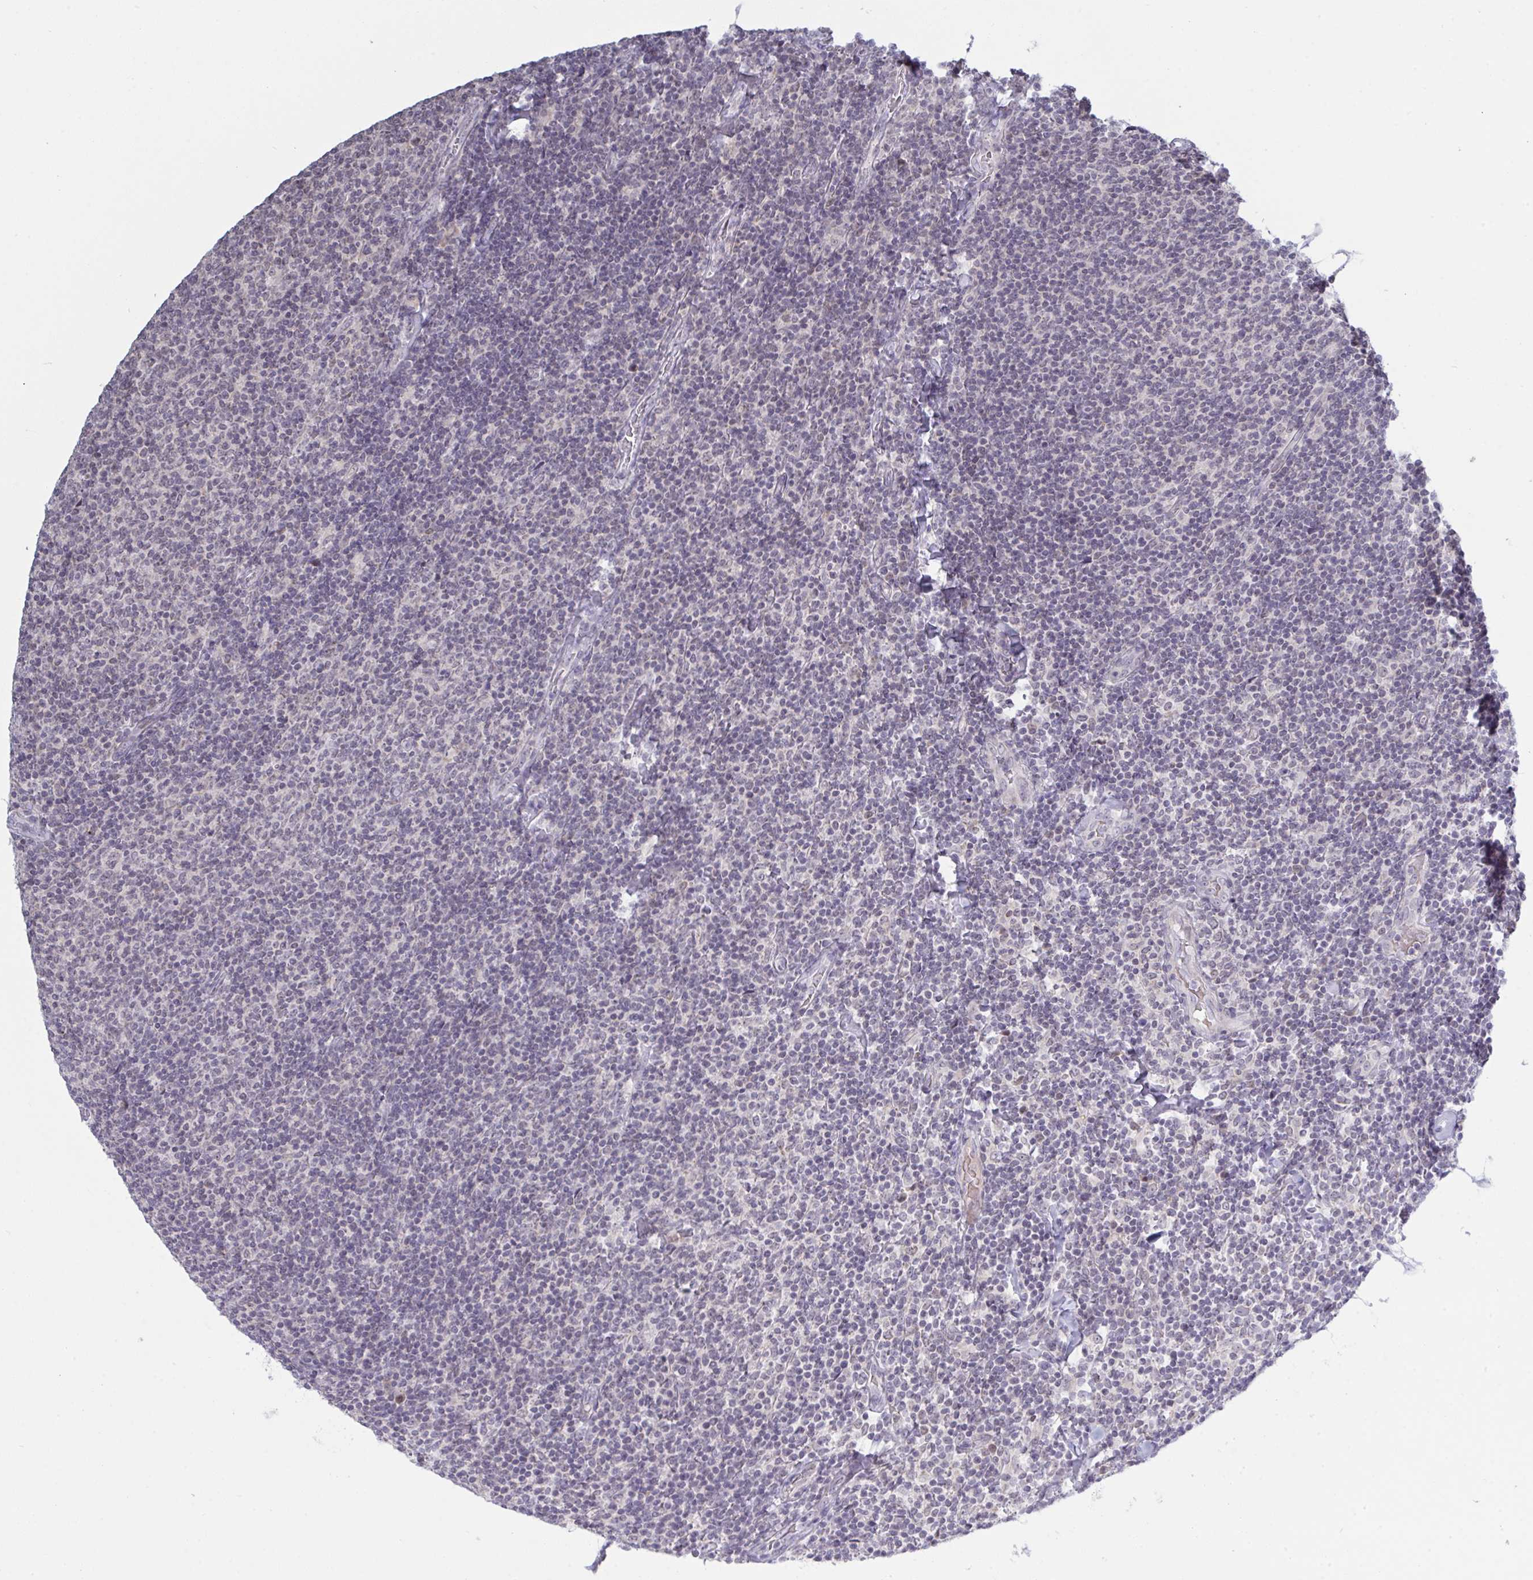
{"staining": {"intensity": "negative", "quantity": "none", "location": "none"}, "tissue": "lymphoma", "cell_type": "Tumor cells", "image_type": "cancer", "snomed": [{"axis": "morphology", "description": "Malignant lymphoma, non-Hodgkin's type, Low grade"}, {"axis": "topography", "description": "Lymph node"}], "caption": "The image demonstrates no significant expression in tumor cells of lymphoma.", "gene": "ZNF784", "patient": {"sex": "male", "age": 52}}